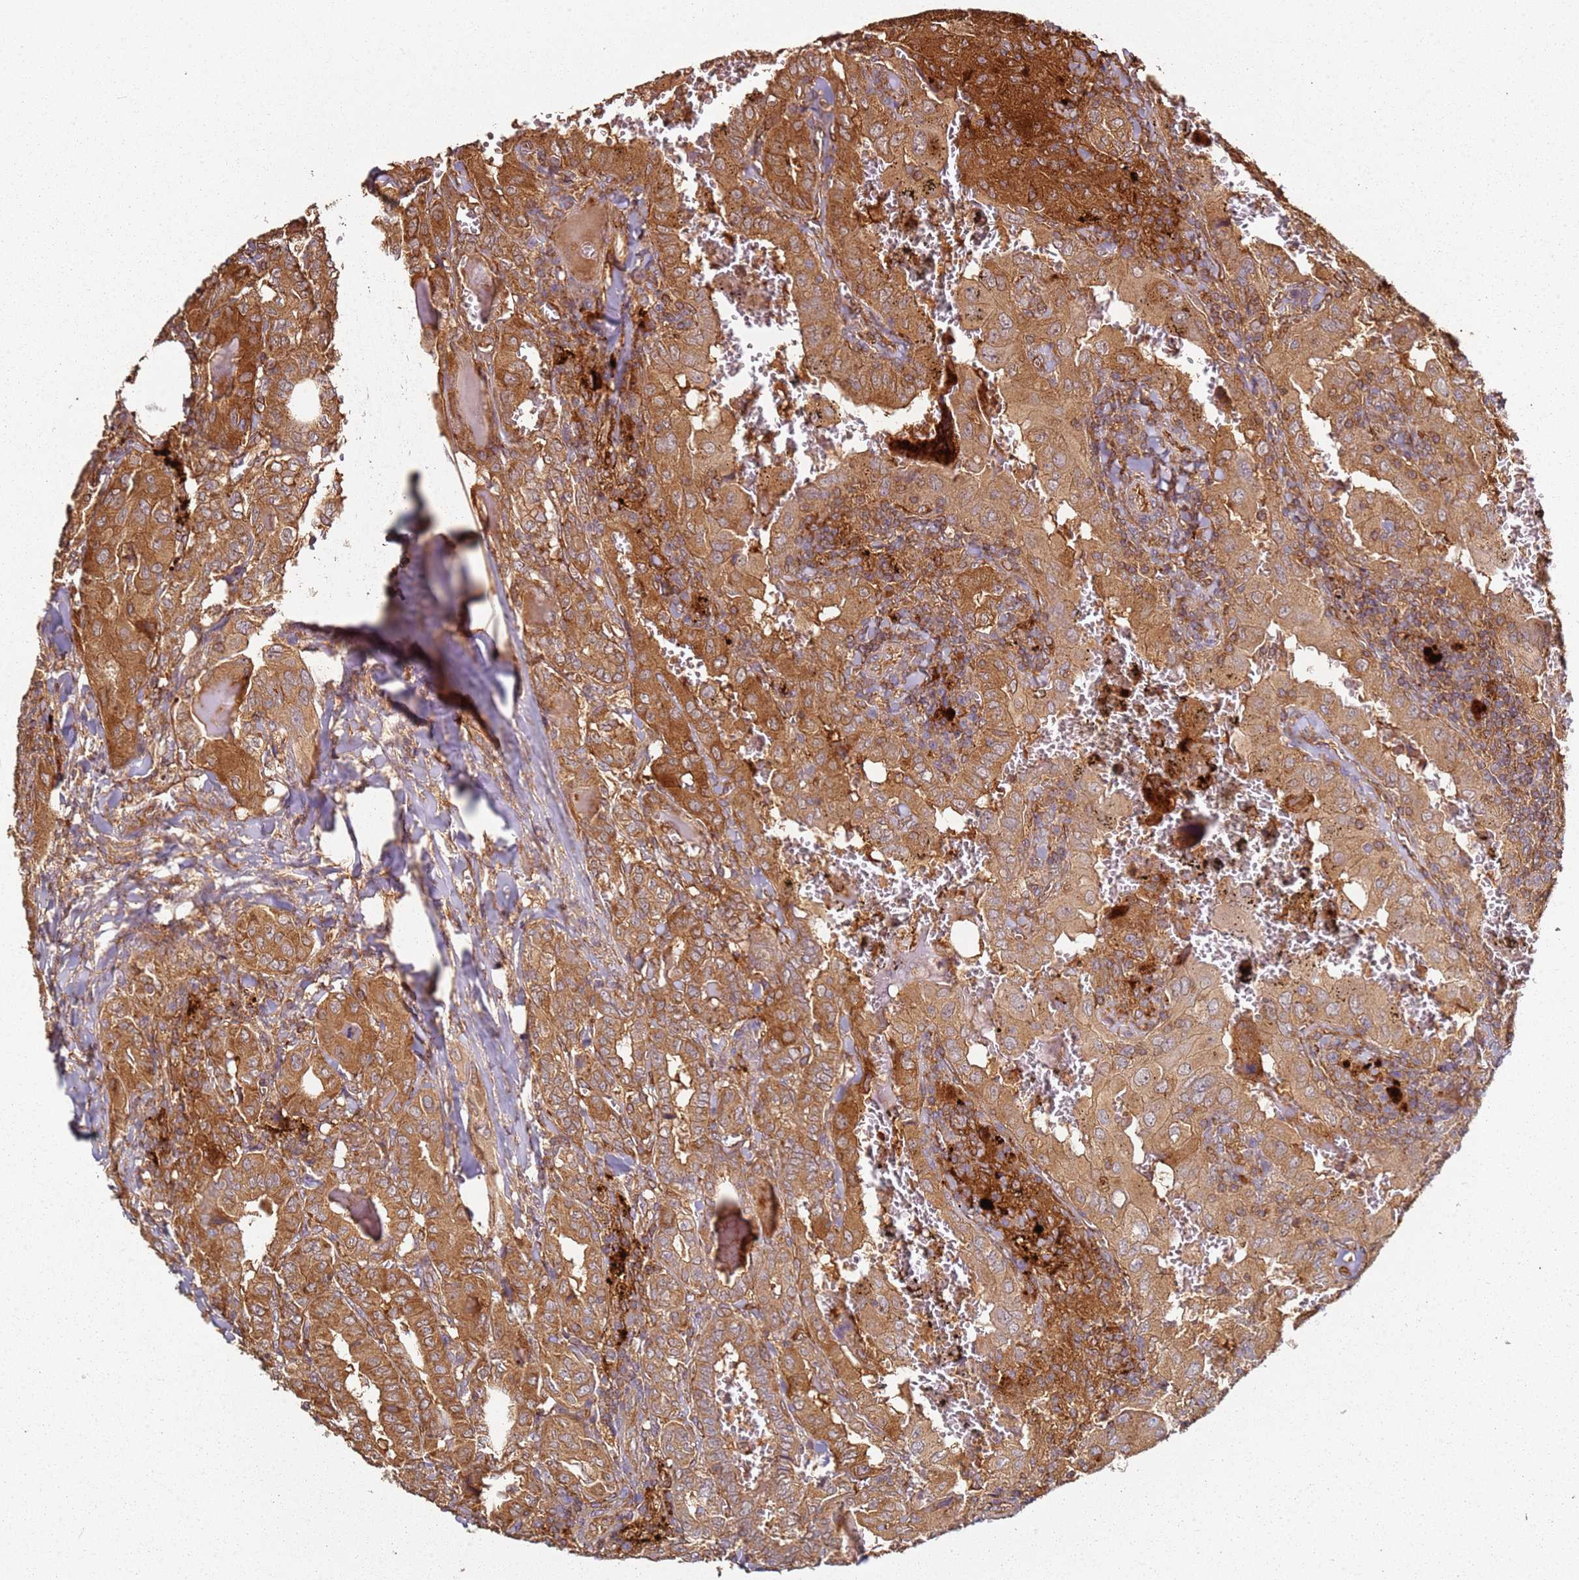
{"staining": {"intensity": "moderate", "quantity": ">75%", "location": "cytoplasmic/membranous"}, "tissue": "thyroid cancer", "cell_type": "Tumor cells", "image_type": "cancer", "snomed": [{"axis": "morphology", "description": "Papillary adenocarcinoma, NOS"}, {"axis": "topography", "description": "Thyroid gland"}], "caption": "Brown immunohistochemical staining in thyroid papillary adenocarcinoma displays moderate cytoplasmic/membranous positivity in approximately >75% of tumor cells.", "gene": "SCGB2B2", "patient": {"sex": "female", "age": 72}}